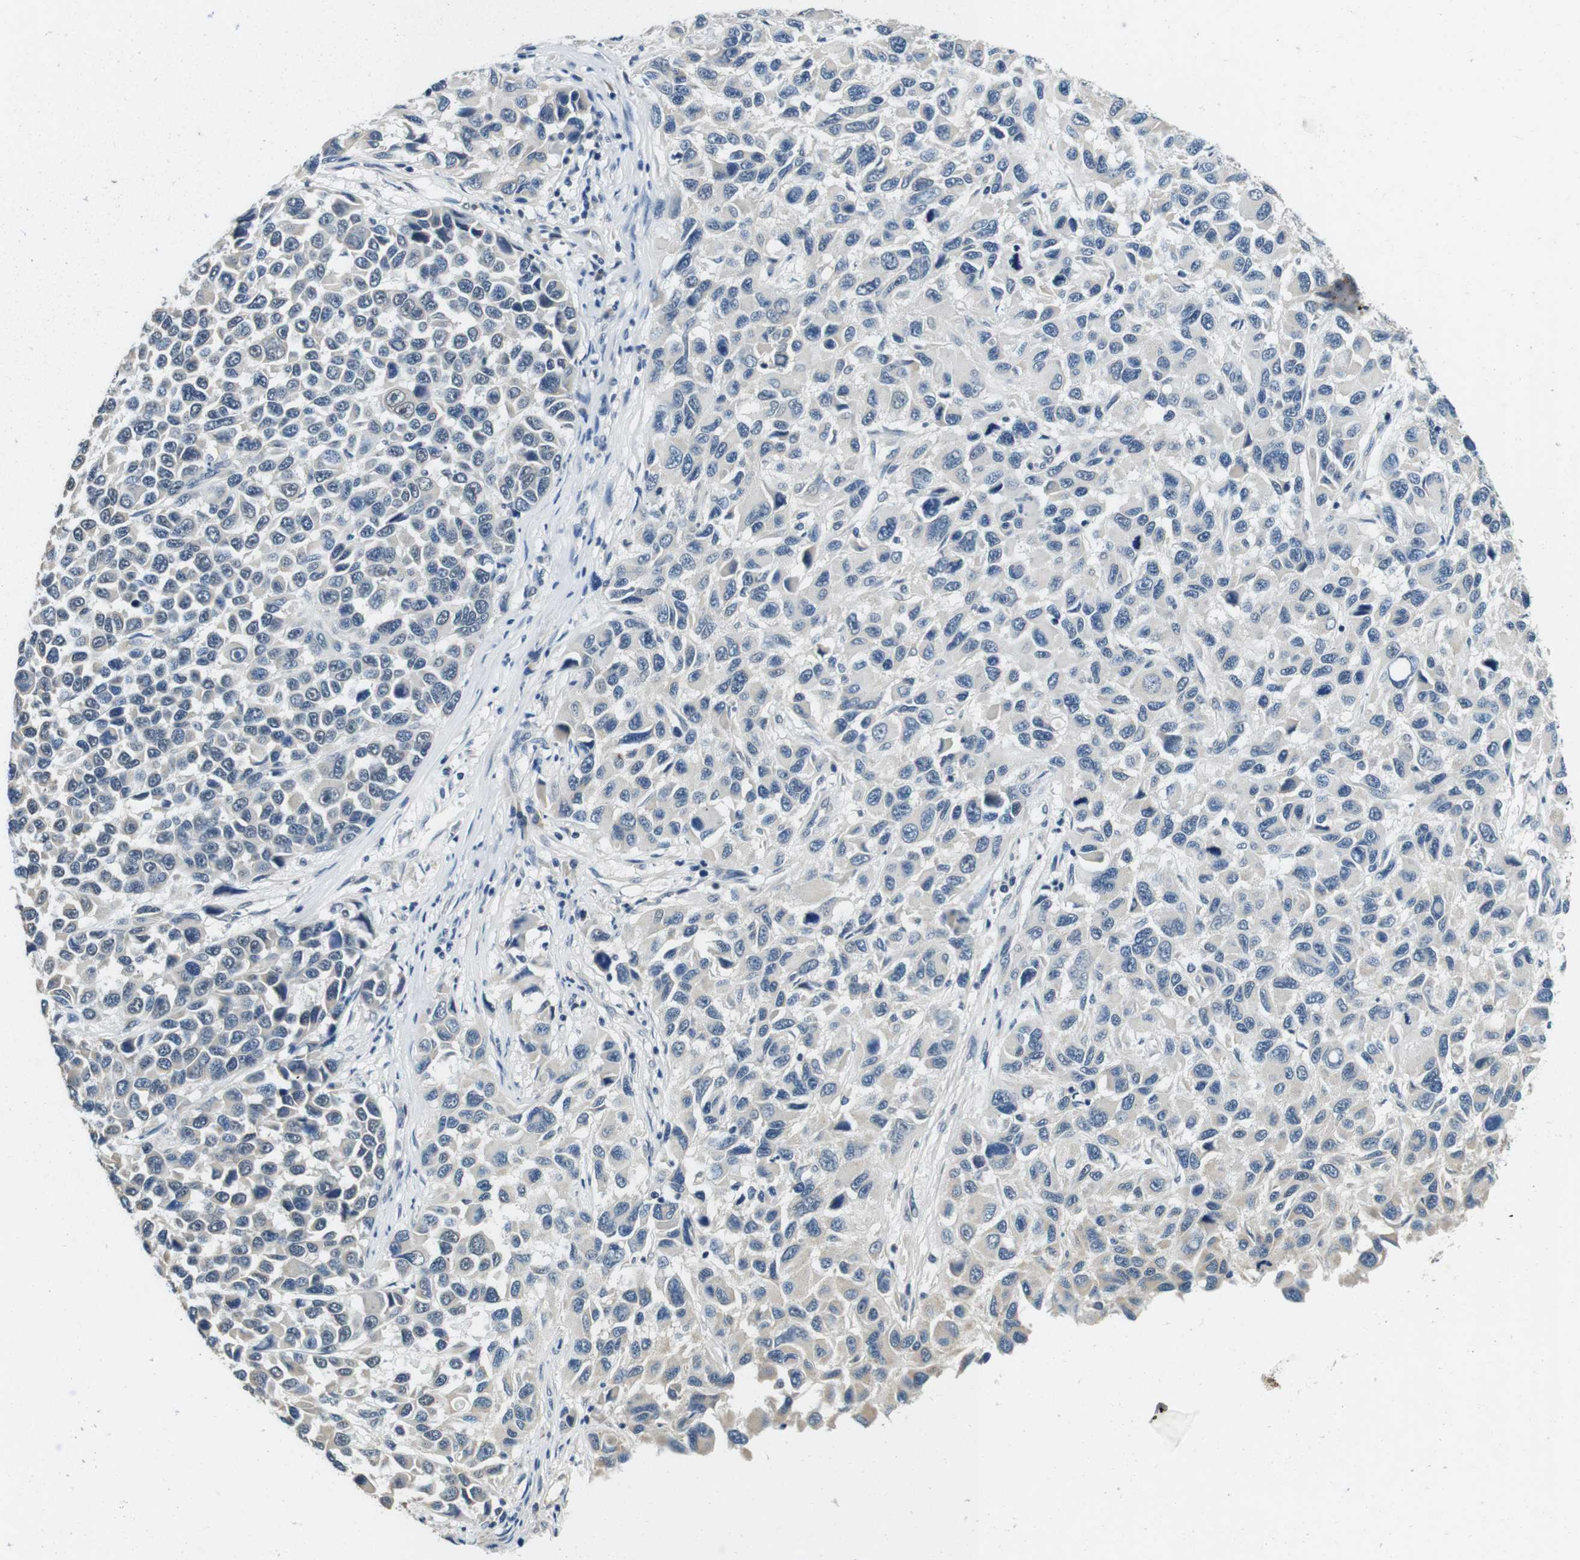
{"staining": {"intensity": "negative", "quantity": "none", "location": "none"}, "tissue": "melanoma", "cell_type": "Tumor cells", "image_type": "cancer", "snomed": [{"axis": "morphology", "description": "Malignant melanoma, NOS"}, {"axis": "topography", "description": "Skin"}], "caption": "This is a image of immunohistochemistry staining of melanoma, which shows no positivity in tumor cells.", "gene": "DTNA", "patient": {"sex": "male", "age": 53}}